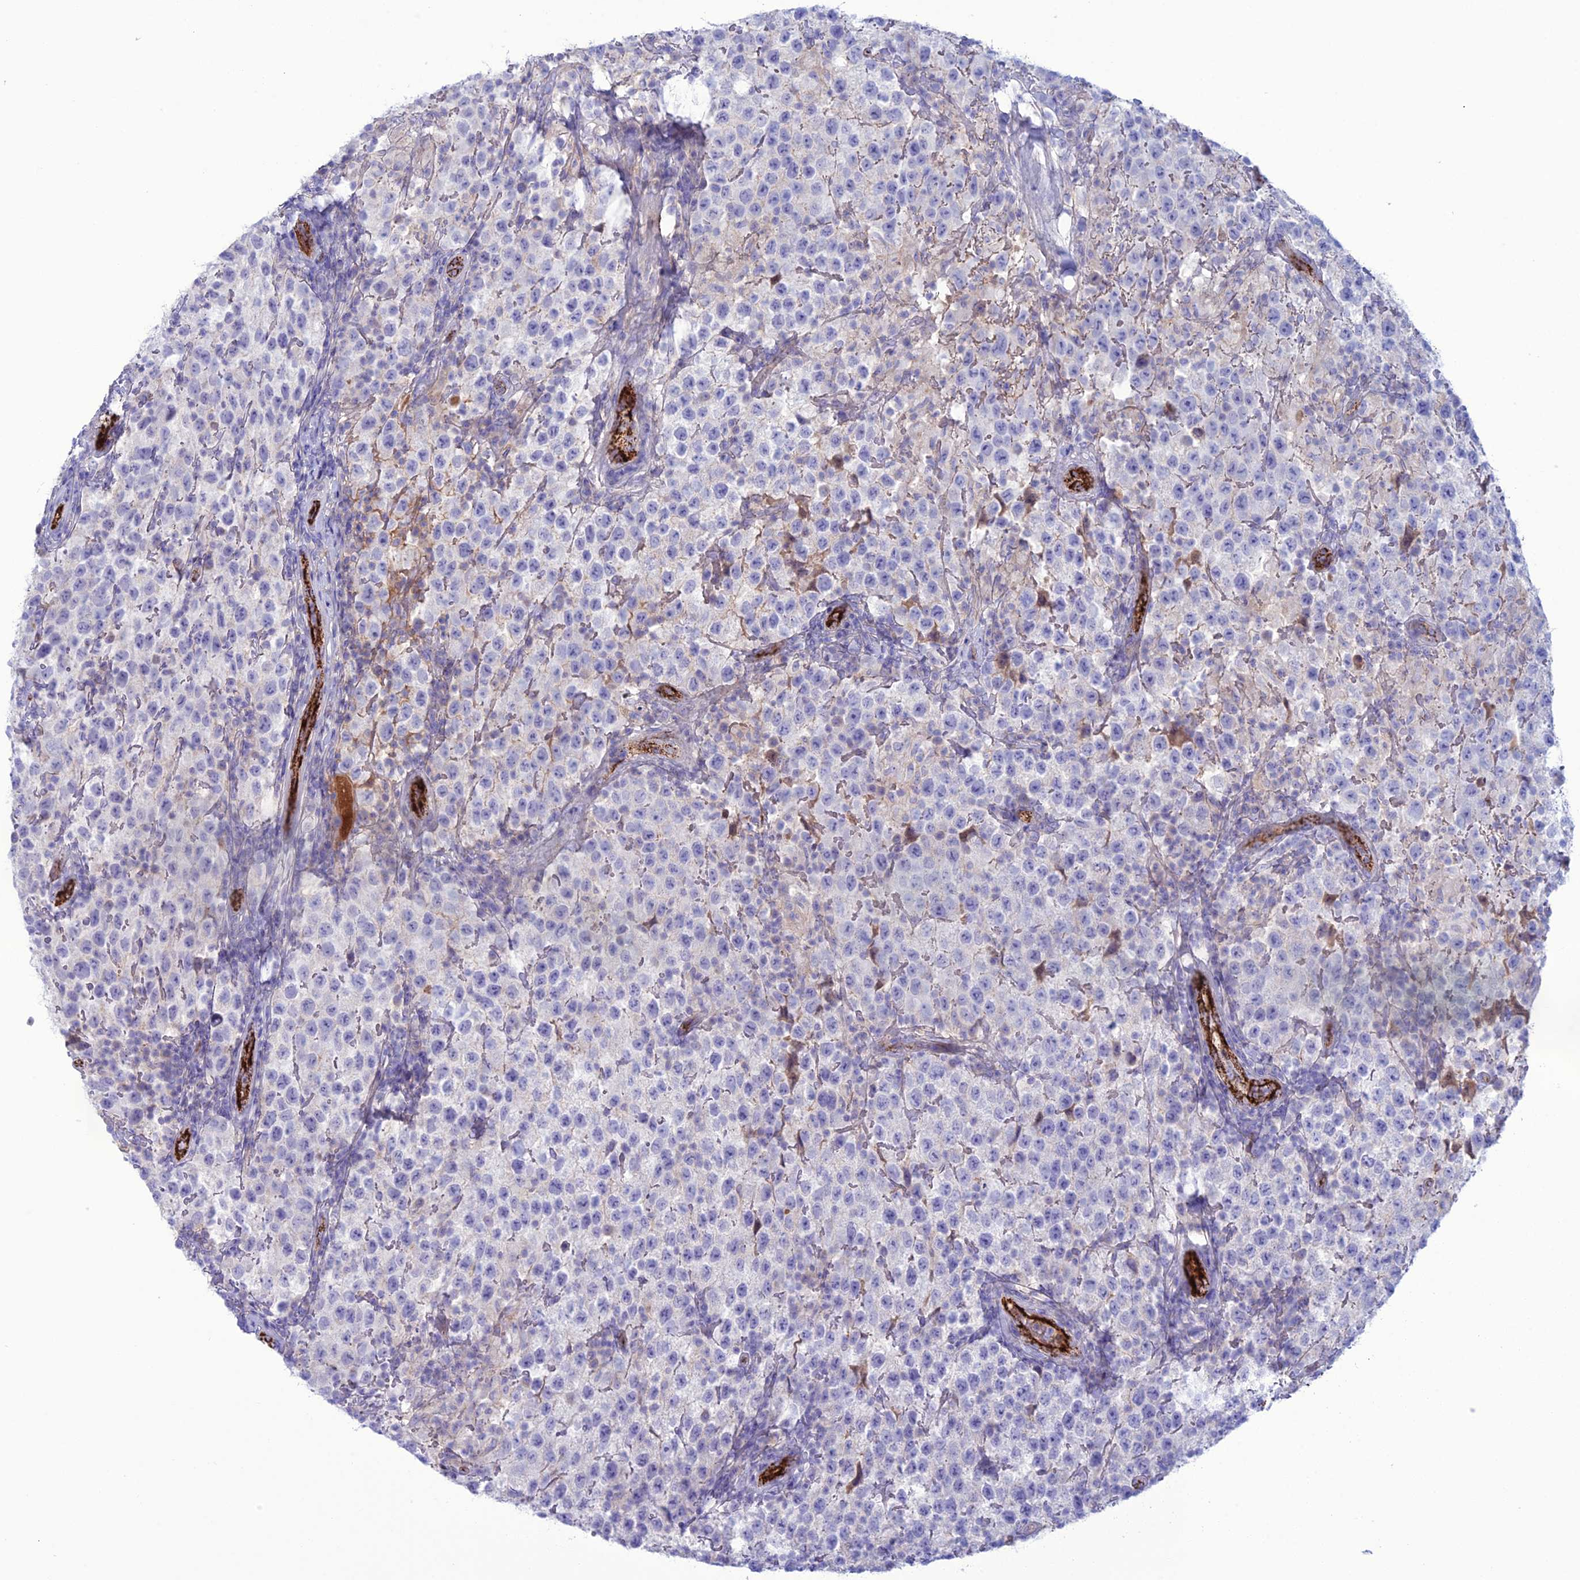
{"staining": {"intensity": "negative", "quantity": "none", "location": "none"}, "tissue": "testis cancer", "cell_type": "Tumor cells", "image_type": "cancer", "snomed": [{"axis": "morphology", "description": "Seminoma, NOS"}, {"axis": "morphology", "description": "Carcinoma, Embryonal, NOS"}, {"axis": "topography", "description": "Testis"}], "caption": "The immunohistochemistry (IHC) histopathology image has no significant positivity in tumor cells of testis cancer (seminoma) tissue.", "gene": "CDC42EP5", "patient": {"sex": "male", "age": 41}}